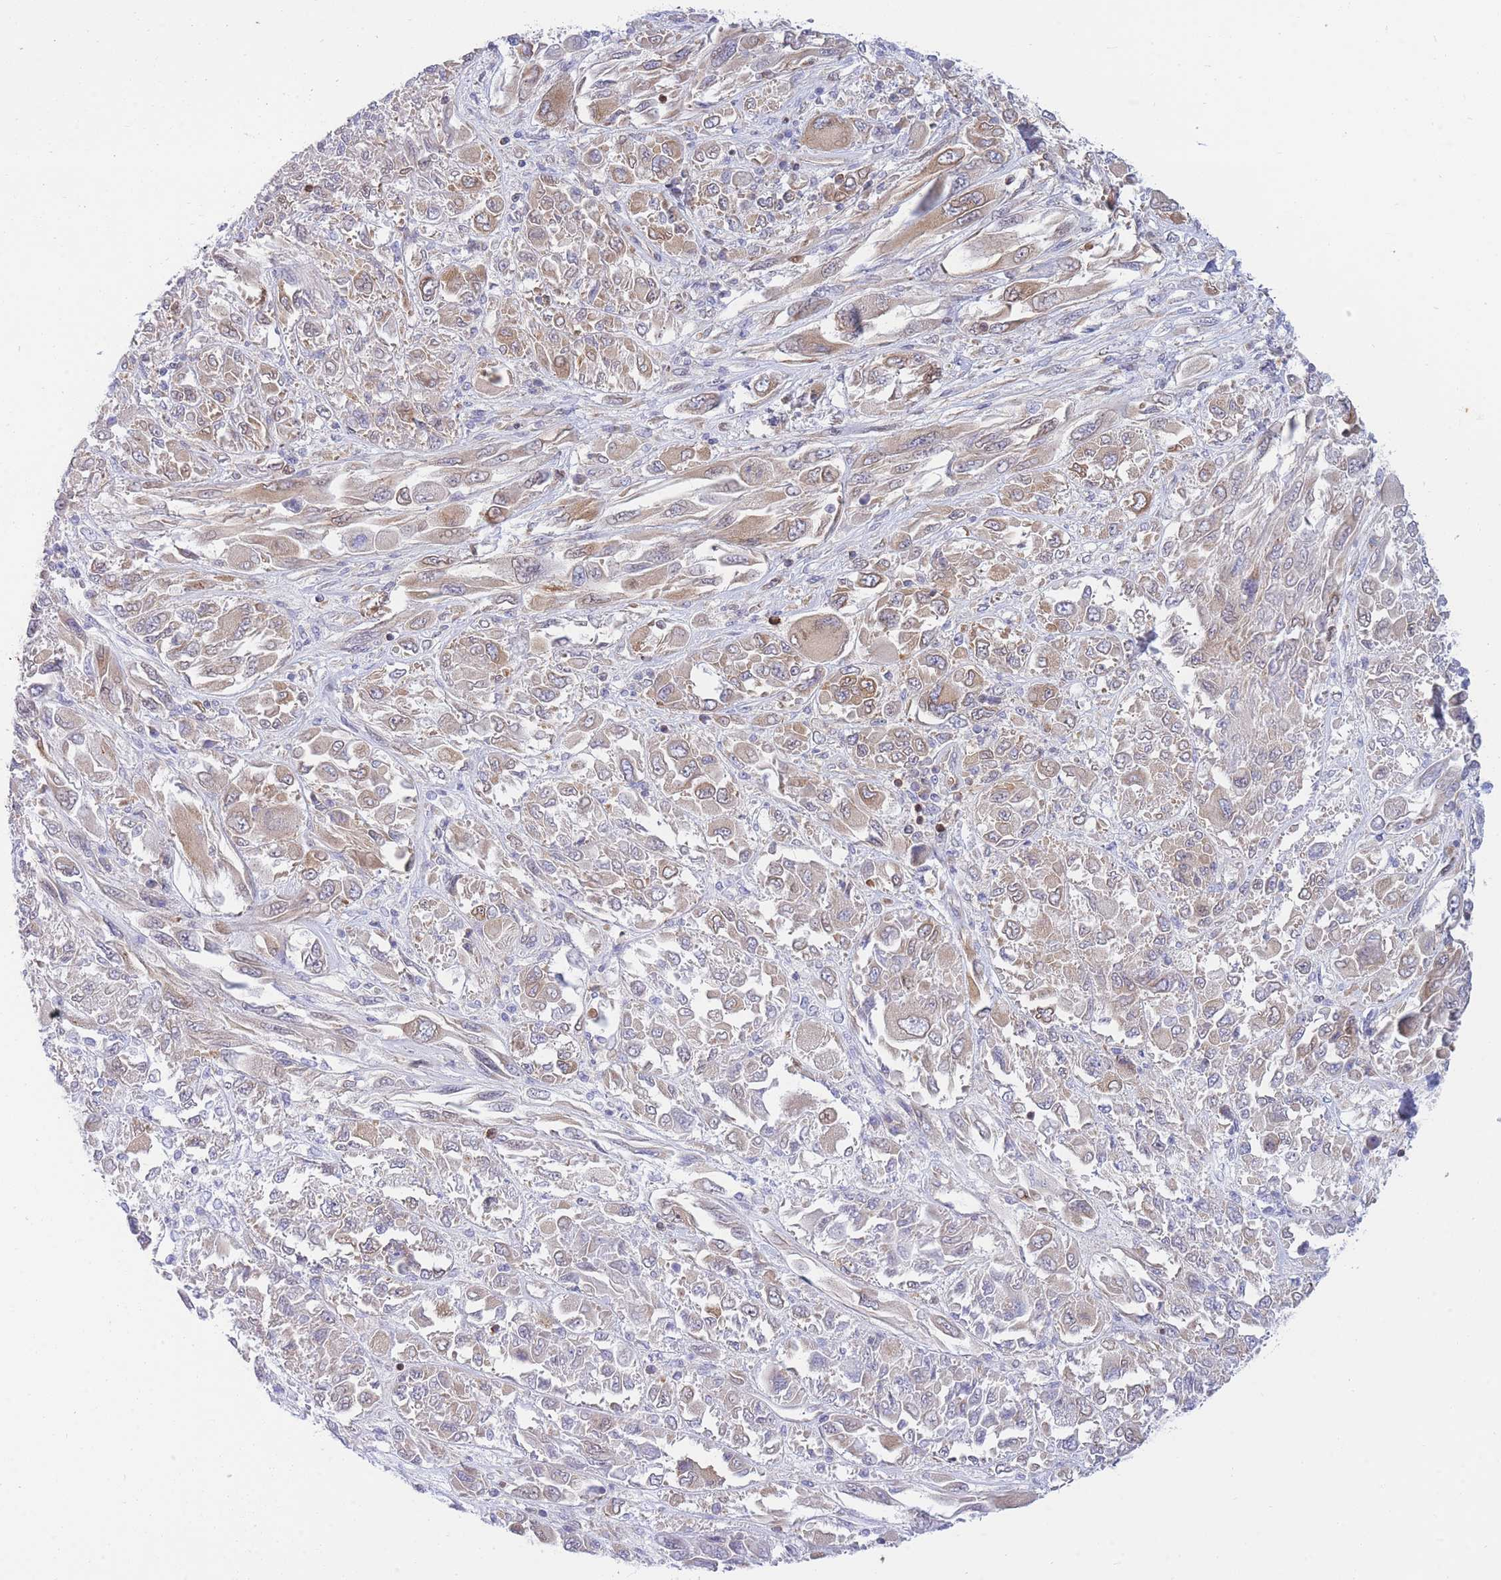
{"staining": {"intensity": "weak", "quantity": "<25%", "location": "cytoplasmic/membranous"}, "tissue": "melanoma", "cell_type": "Tumor cells", "image_type": "cancer", "snomed": [{"axis": "morphology", "description": "Malignant melanoma, NOS"}, {"axis": "topography", "description": "Skin"}], "caption": "Immunohistochemistry photomicrograph of human melanoma stained for a protein (brown), which displays no positivity in tumor cells.", "gene": "REM1", "patient": {"sex": "female", "age": 91}}